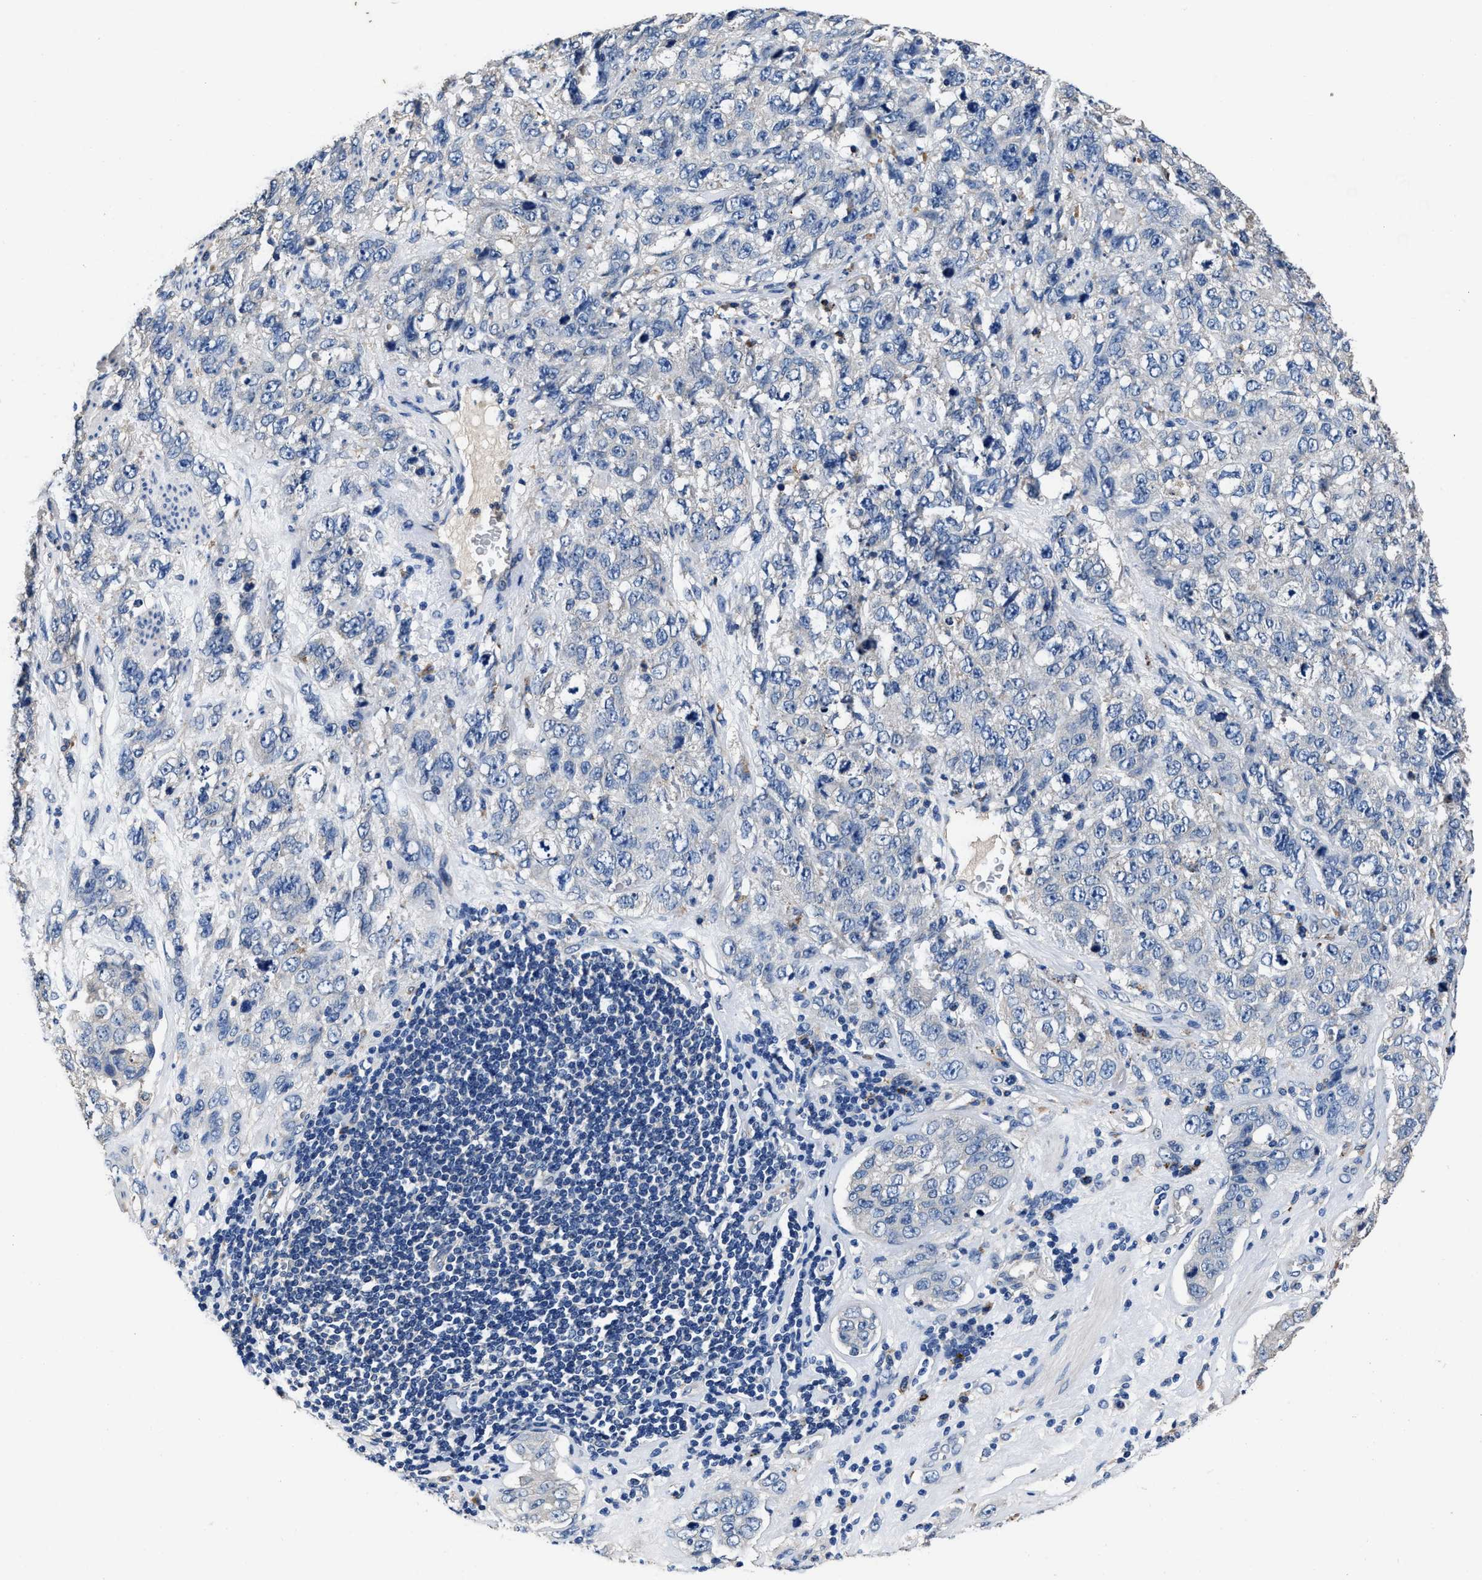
{"staining": {"intensity": "negative", "quantity": "none", "location": "none"}, "tissue": "stomach cancer", "cell_type": "Tumor cells", "image_type": "cancer", "snomed": [{"axis": "morphology", "description": "Adenocarcinoma, NOS"}, {"axis": "topography", "description": "Stomach"}], "caption": "An IHC image of adenocarcinoma (stomach) is shown. There is no staining in tumor cells of adenocarcinoma (stomach).", "gene": "UBR4", "patient": {"sex": "male", "age": 48}}